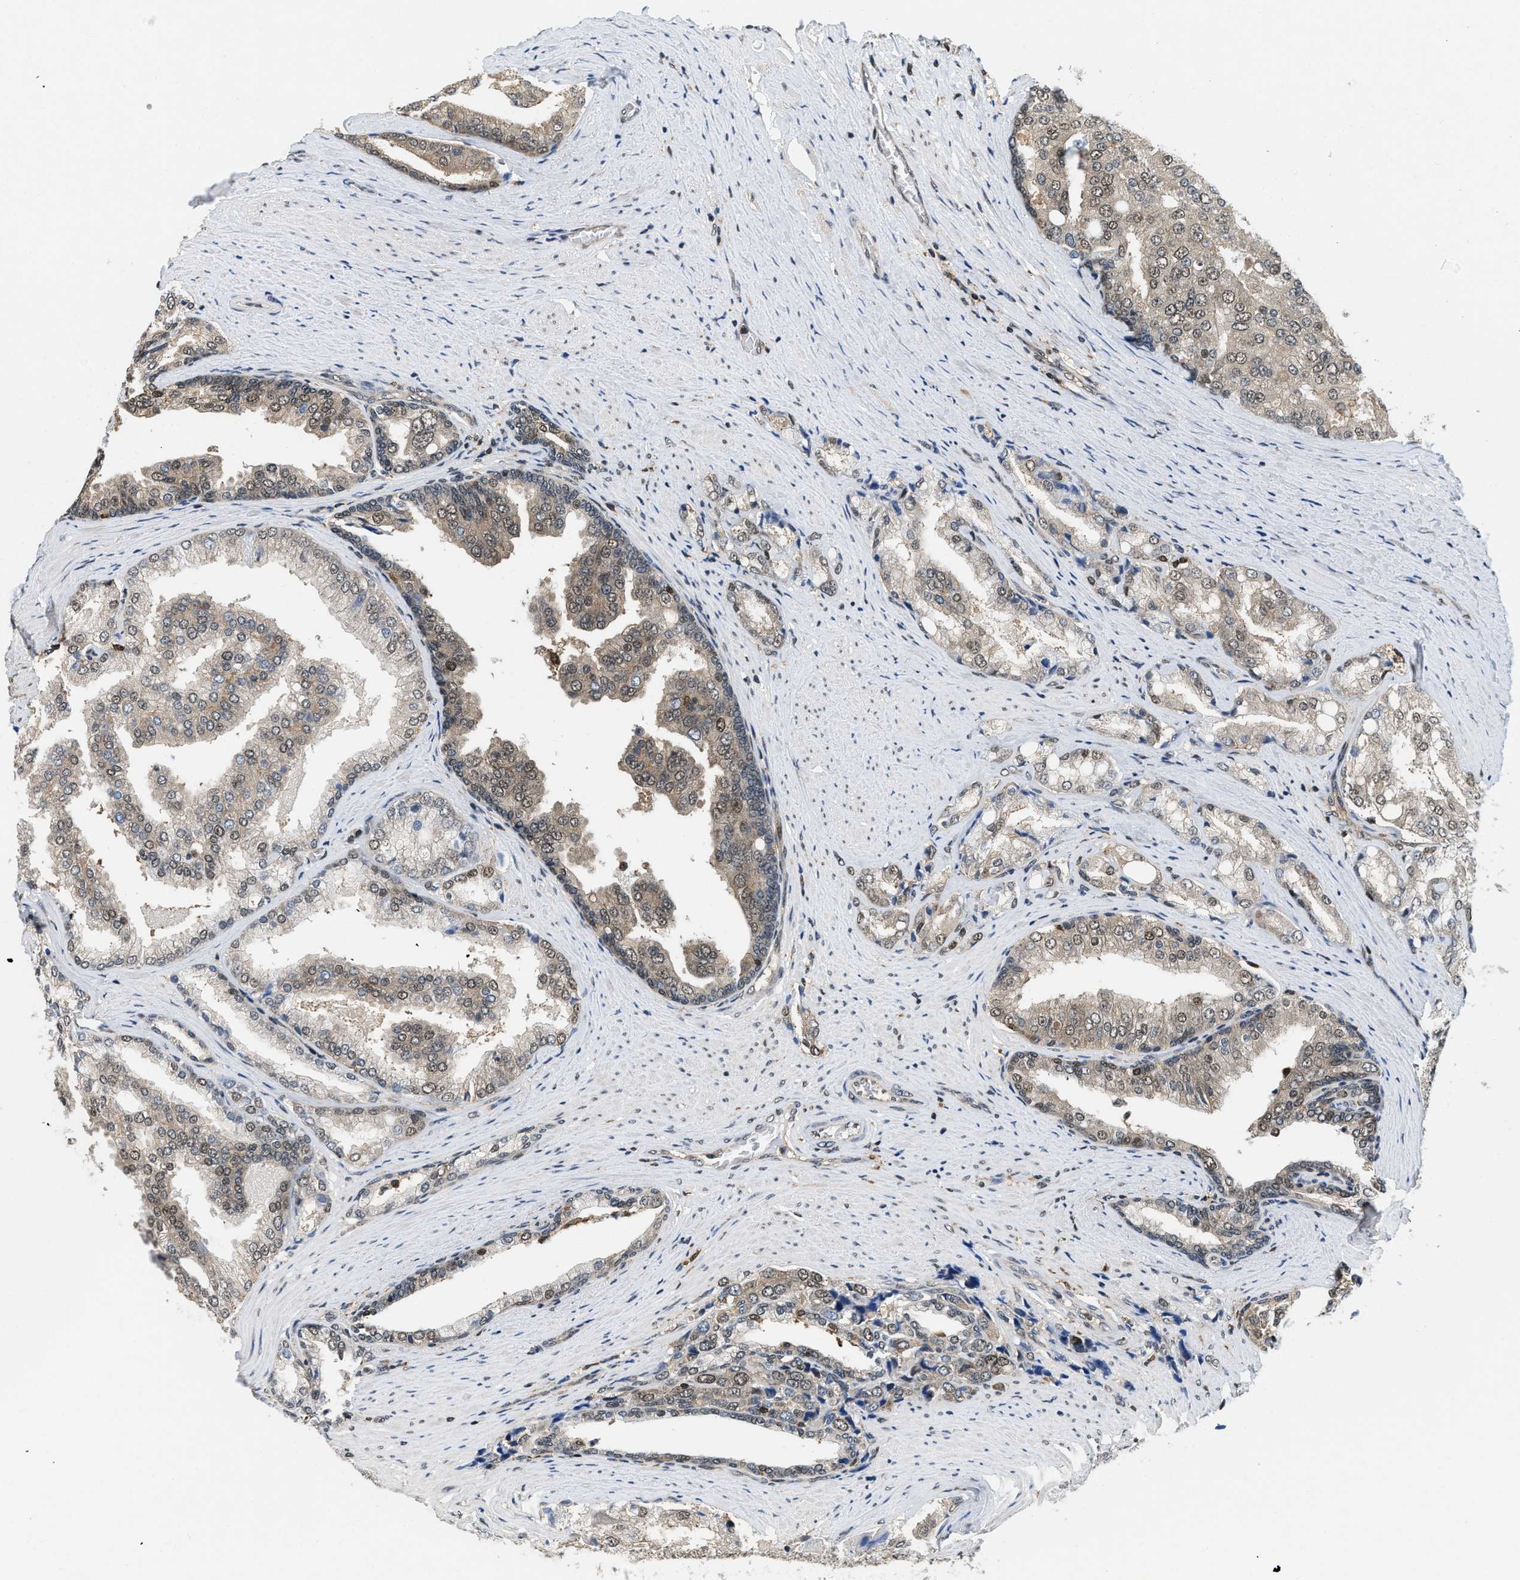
{"staining": {"intensity": "weak", "quantity": ">75%", "location": "cytoplasmic/membranous,nuclear"}, "tissue": "prostate cancer", "cell_type": "Tumor cells", "image_type": "cancer", "snomed": [{"axis": "morphology", "description": "Adenocarcinoma, High grade"}, {"axis": "topography", "description": "Prostate"}], "caption": "Immunohistochemistry image of human adenocarcinoma (high-grade) (prostate) stained for a protein (brown), which shows low levels of weak cytoplasmic/membranous and nuclear positivity in approximately >75% of tumor cells.", "gene": "ATF7IP", "patient": {"sex": "male", "age": 50}}